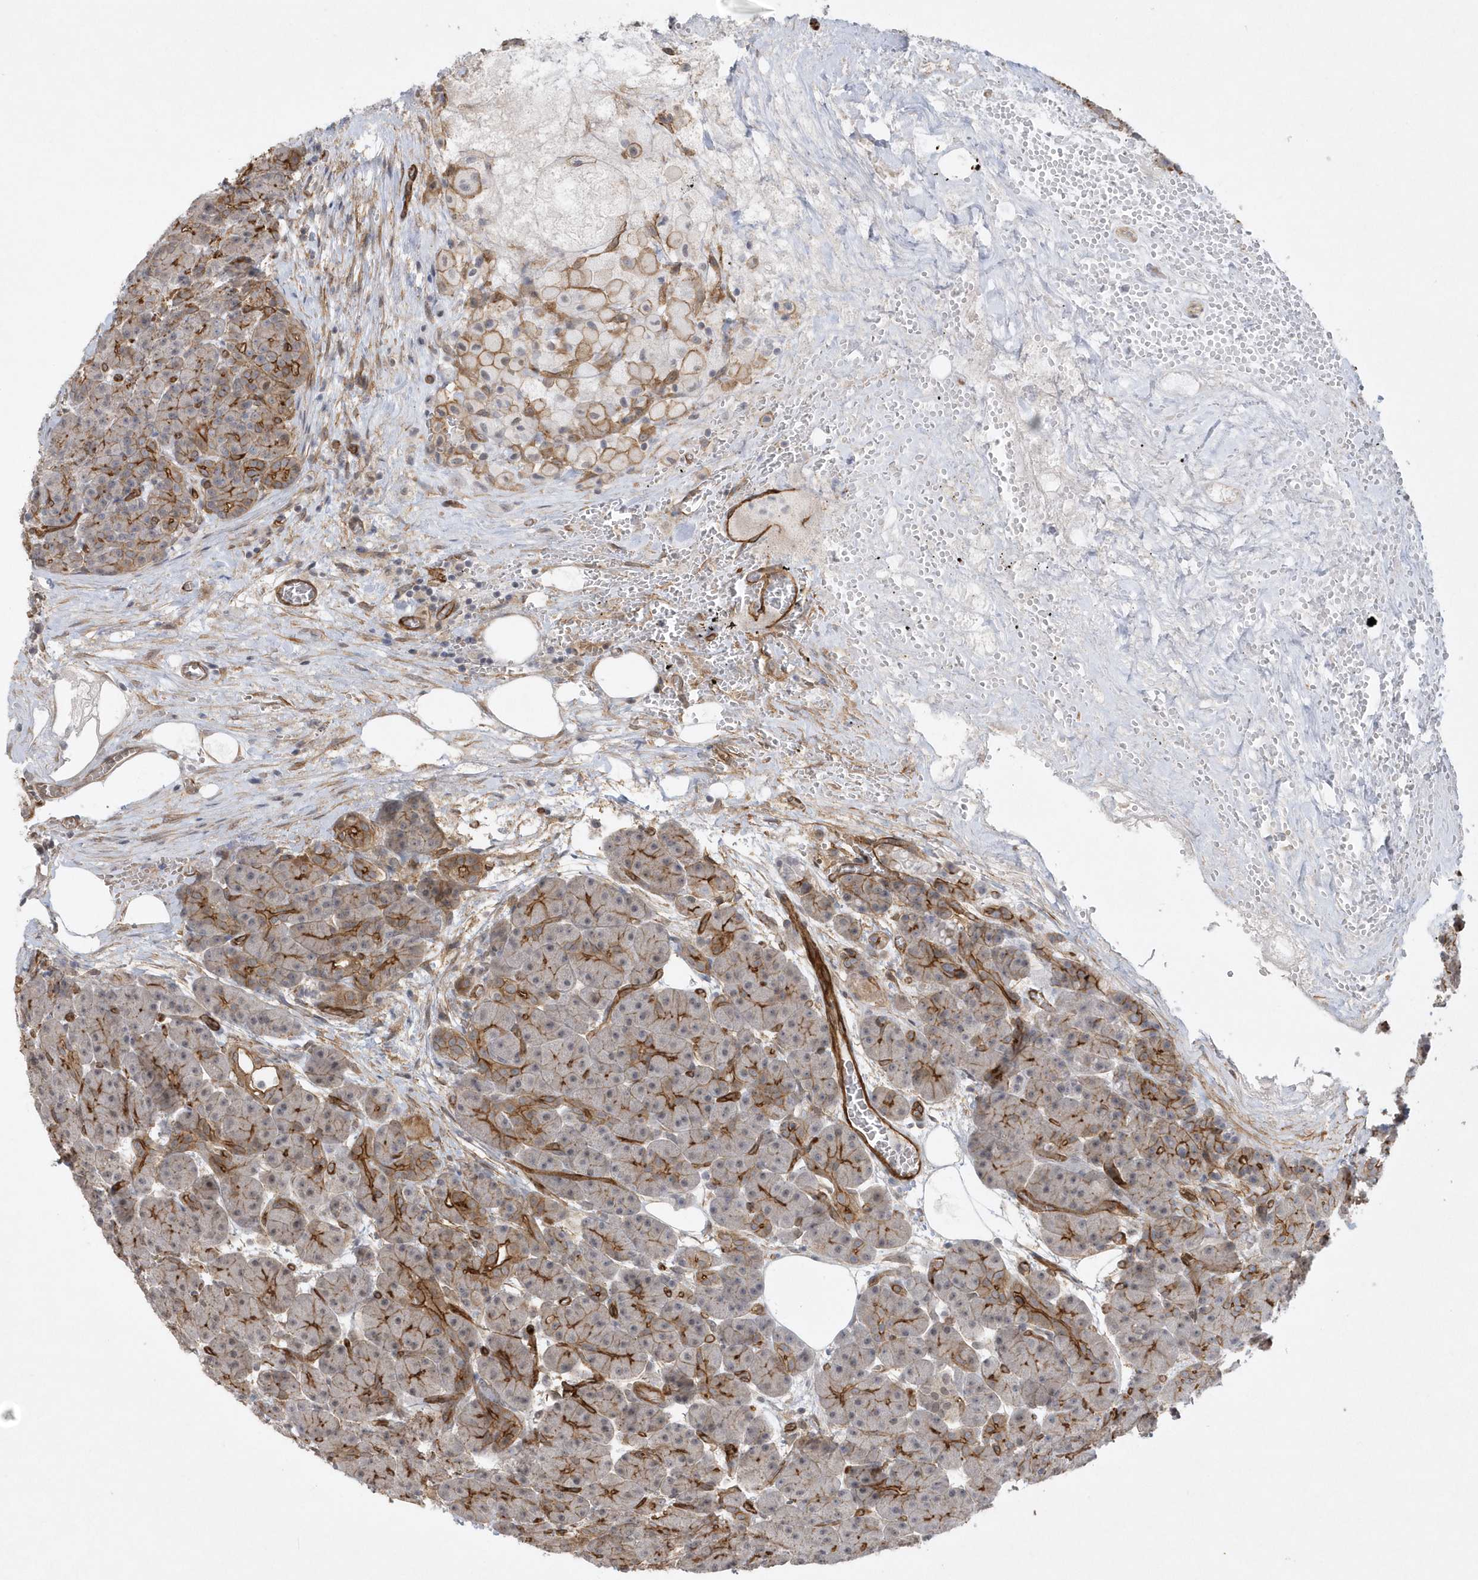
{"staining": {"intensity": "strong", "quantity": "25%-75%", "location": "cytoplasmic/membranous"}, "tissue": "pancreas", "cell_type": "Exocrine glandular cells", "image_type": "normal", "snomed": [{"axis": "morphology", "description": "Normal tissue, NOS"}, {"axis": "topography", "description": "Pancreas"}], "caption": "Immunohistochemistry (DAB (3,3'-diaminobenzidine)) staining of normal human pancreas exhibits strong cytoplasmic/membranous protein expression in about 25%-75% of exocrine glandular cells.", "gene": "RAI14", "patient": {"sex": "male", "age": 63}}